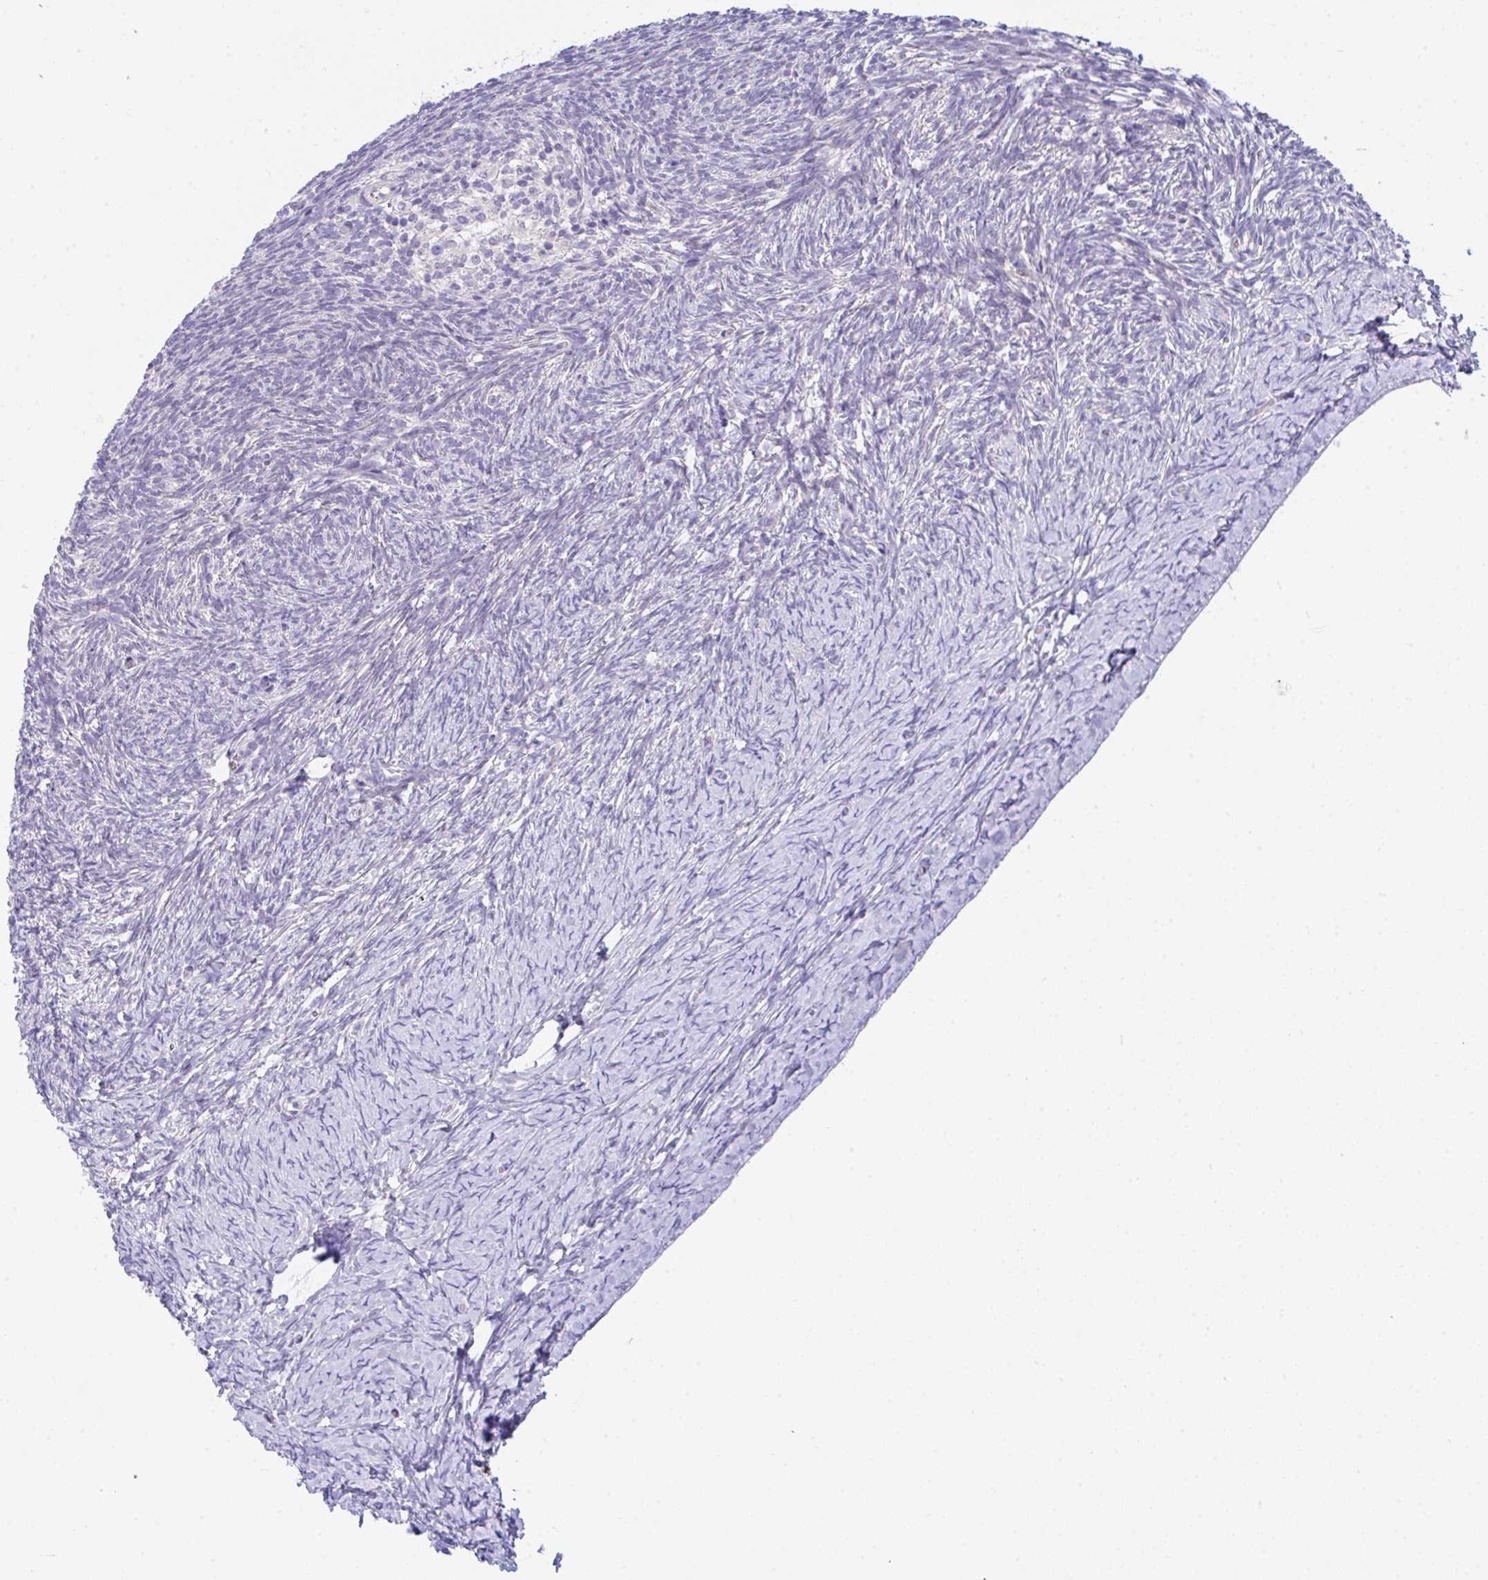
{"staining": {"intensity": "negative", "quantity": "none", "location": "none"}, "tissue": "ovary", "cell_type": "Ovarian stroma cells", "image_type": "normal", "snomed": [{"axis": "morphology", "description": "Normal tissue, NOS"}, {"axis": "topography", "description": "Ovary"}], "caption": "Ovarian stroma cells show no significant expression in unremarkable ovary. (Stains: DAB immunohistochemistry with hematoxylin counter stain, Microscopy: brightfield microscopy at high magnification).", "gene": "SERPINE3", "patient": {"sex": "female", "age": 39}}